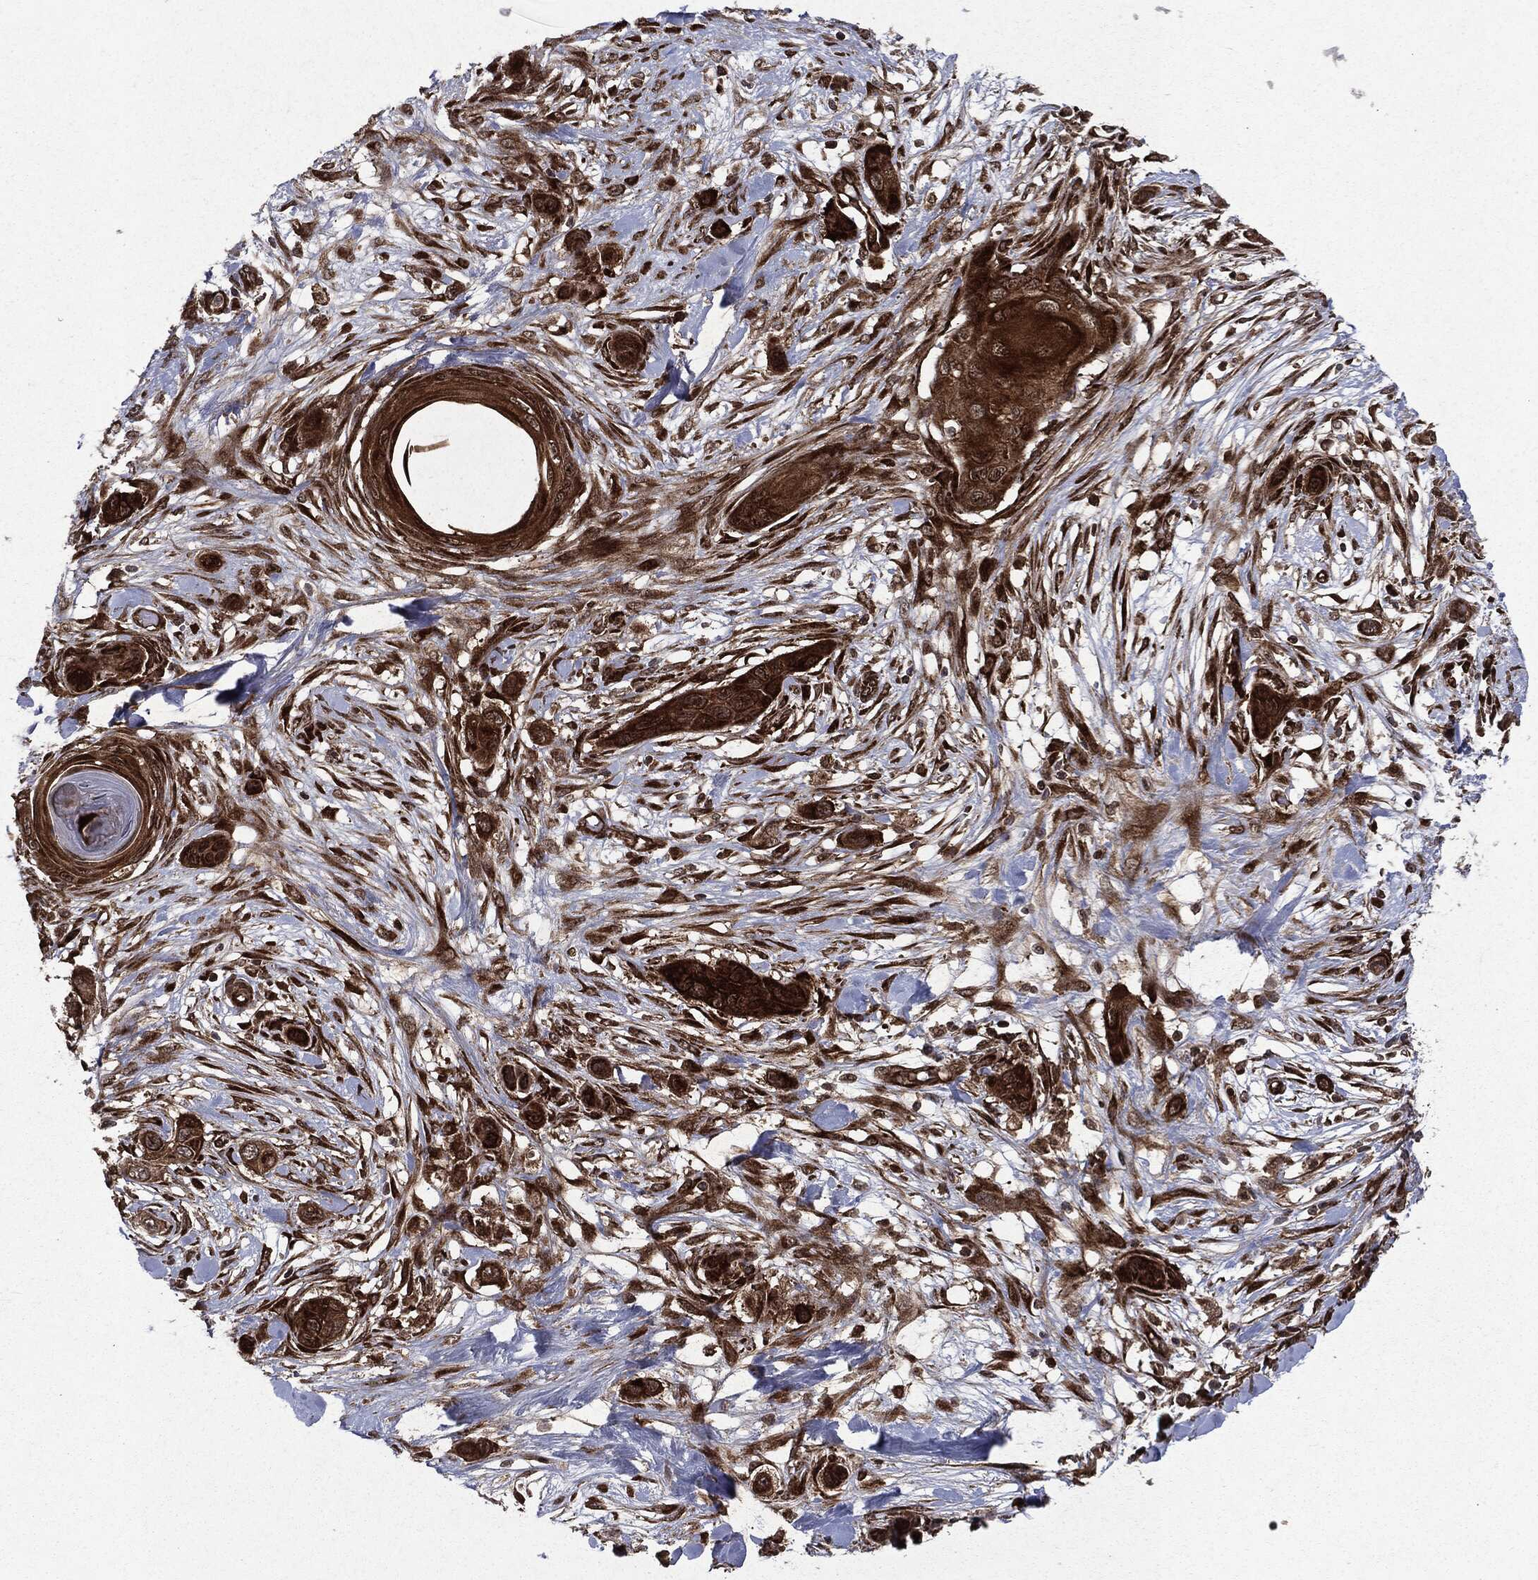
{"staining": {"intensity": "strong", "quantity": ">75%", "location": "cytoplasmic/membranous"}, "tissue": "skin cancer", "cell_type": "Tumor cells", "image_type": "cancer", "snomed": [{"axis": "morphology", "description": "Squamous cell carcinoma, NOS"}, {"axis": "topography", "description": "Skin"}], "caption": "Human squamous cell carcinoma (skin) stained with a protein marker shows strong staining in tumor cells.", "gene": "OTUB1", "patient": {"sex": "male", "age": 79}}